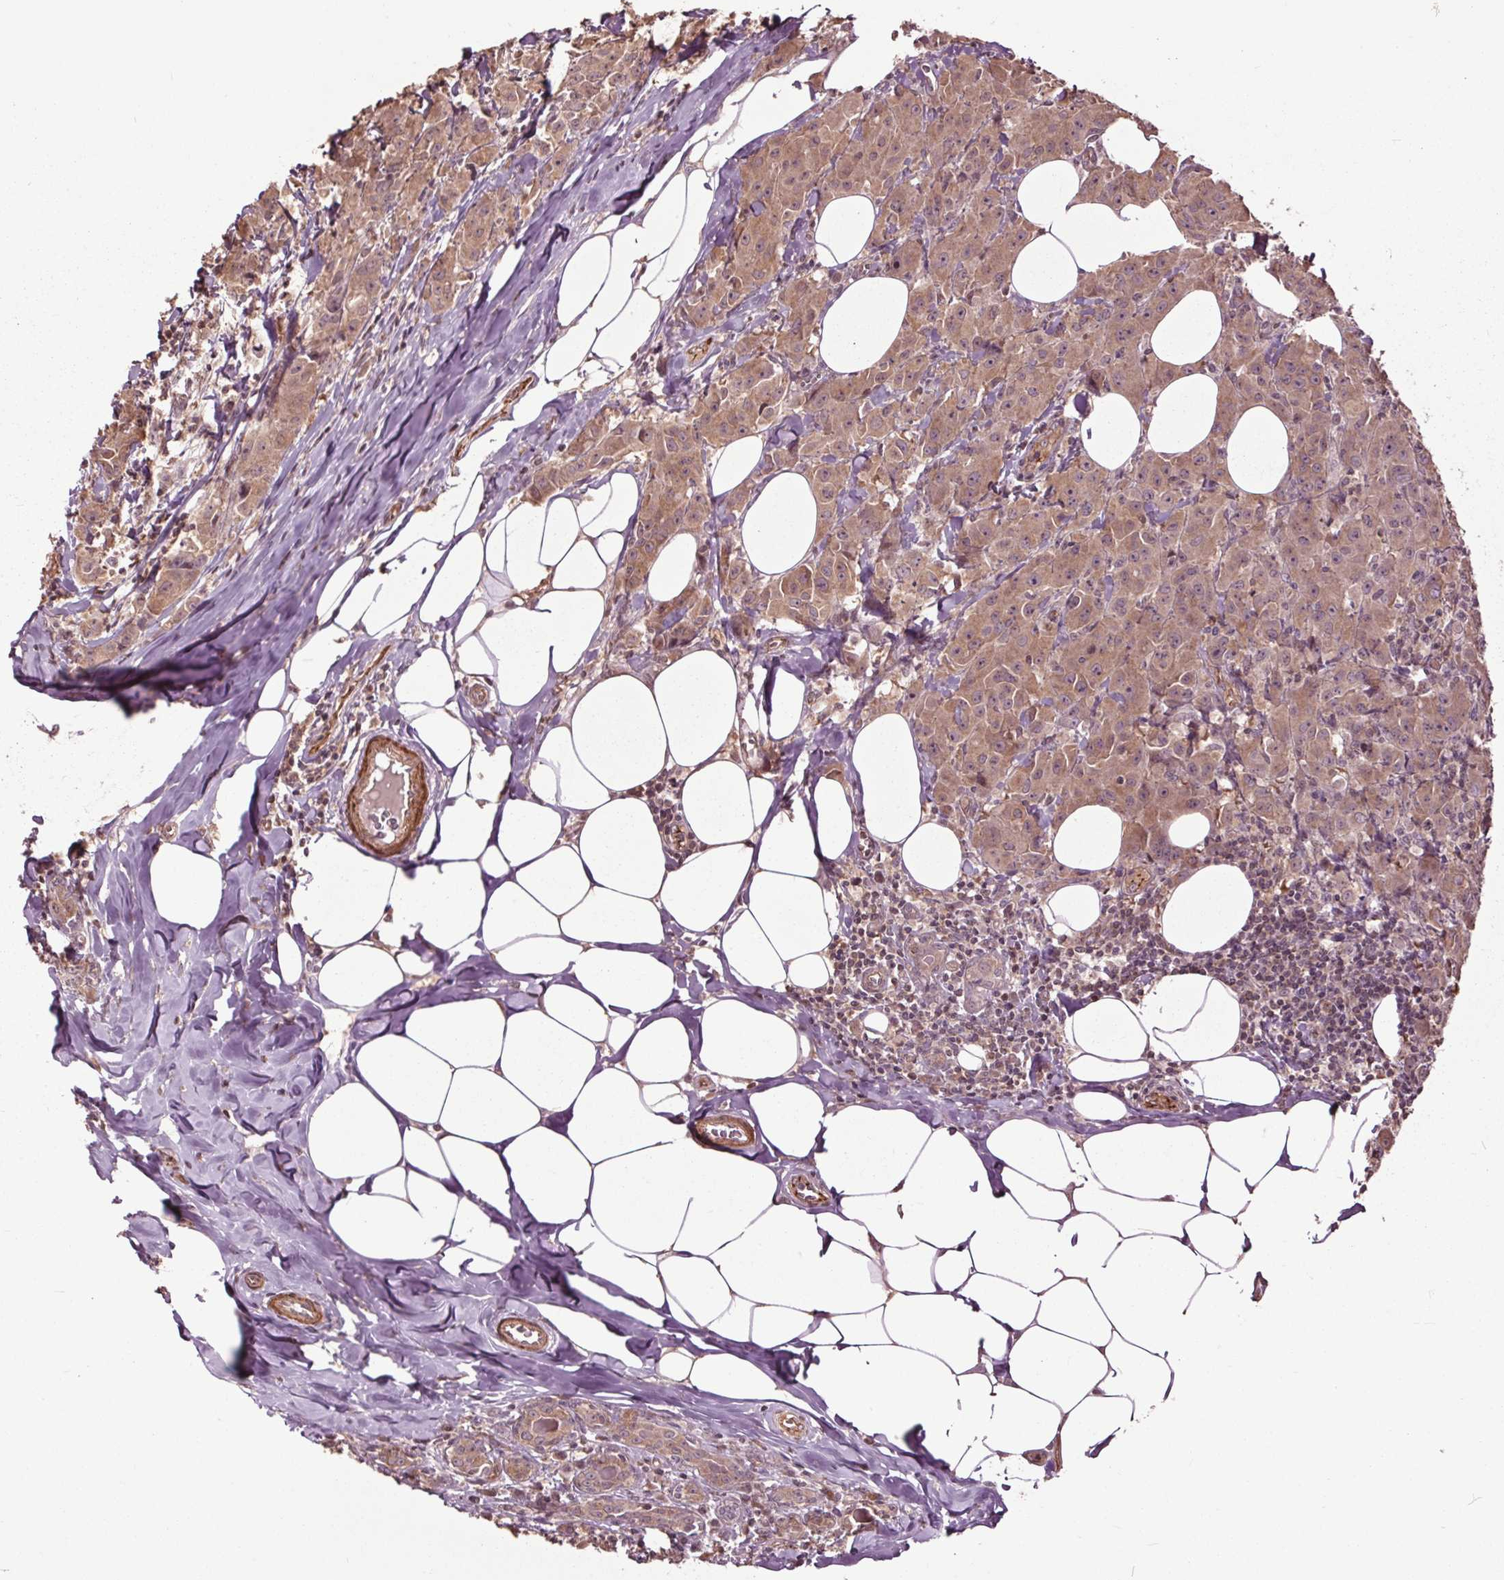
{"staining": {"intensity": "moderate", "quantity": ">75%", "location": "cytoplasmic/membranous"}, "tissue": "breast cancer", "cell_type": "Tumor cells", "image_type": "cancer", "snomed": [{"axis": "morphology", "description": "Normal tissue, NOS"}, {"axis": "morphology", "description": "Duct carcinoma"}, {"axis": "topography", "description": "Breast"}], "caption": "This is an image of immunohistochemistry (IHC) staining of breast cancer (invasive ductal carcinoma), which shows moderate expression in the cytoplasmic/membranous of tumor cells.", "gene": "CEP95", "patient": {"sex": "female", "age": 43}}